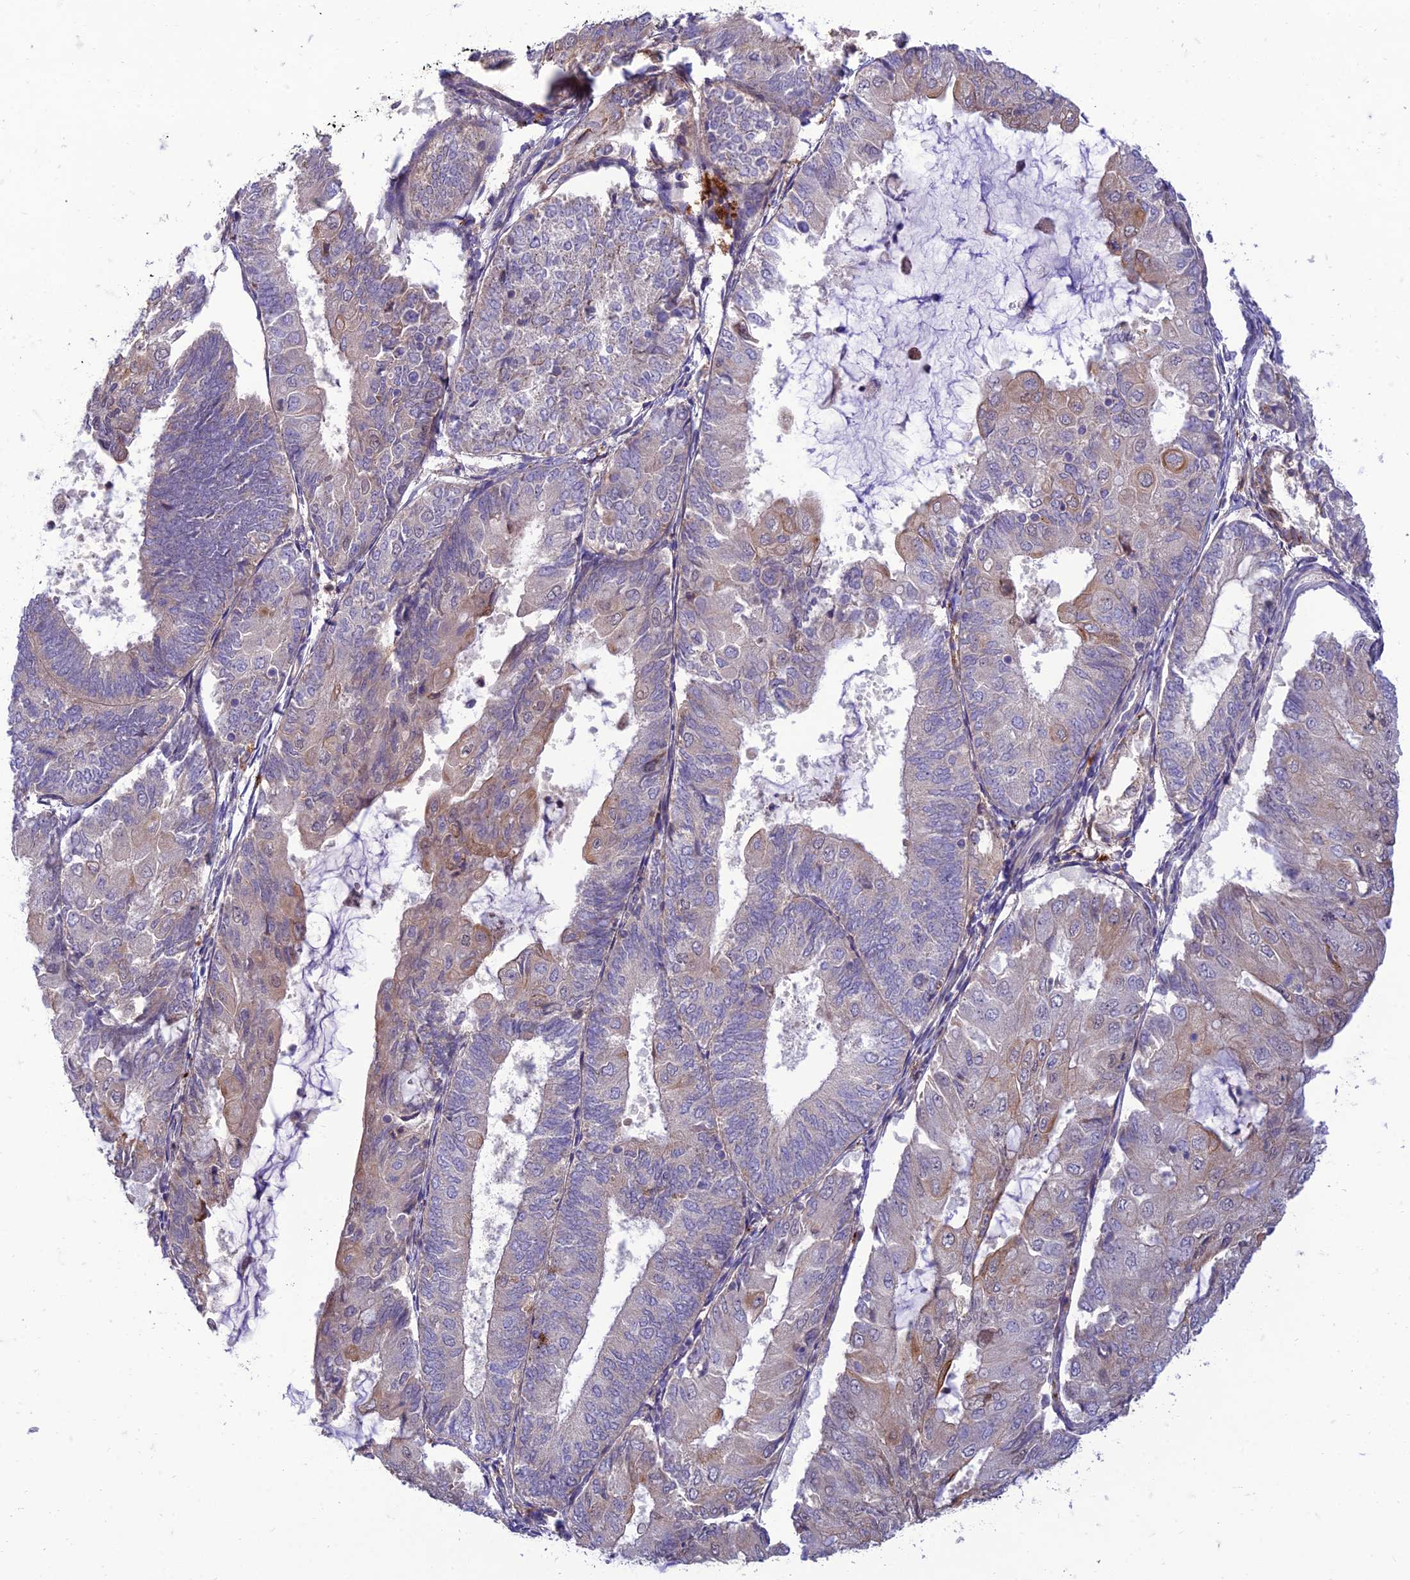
{"staining": {"intensity": "moderate", "quantity": "25%-75%", "location": "cytoplasmic/membranous"}, "tissue": "endometrial cancer", "cell_type": "Tumor cells", "image_type": "cancer", "snomed": [{"axis": "morphology", "description": "Adenocarcinoma, NOS"}, {"axis": "topography", "description": "Endometrium"}], "caption": "DAB (3,3'-diaminobenzidine) immunohistochemical staining of human endometrial cancer (adenocarcinoma) exhibits moderate cytoplasmic/membranous protein staining in about 25%-75% of tumor cells. The protein is shown in brown color, while the nuclei are stained blue.", "gene": "IRAK3", "patient": {"sex": "female", "age": 81}}